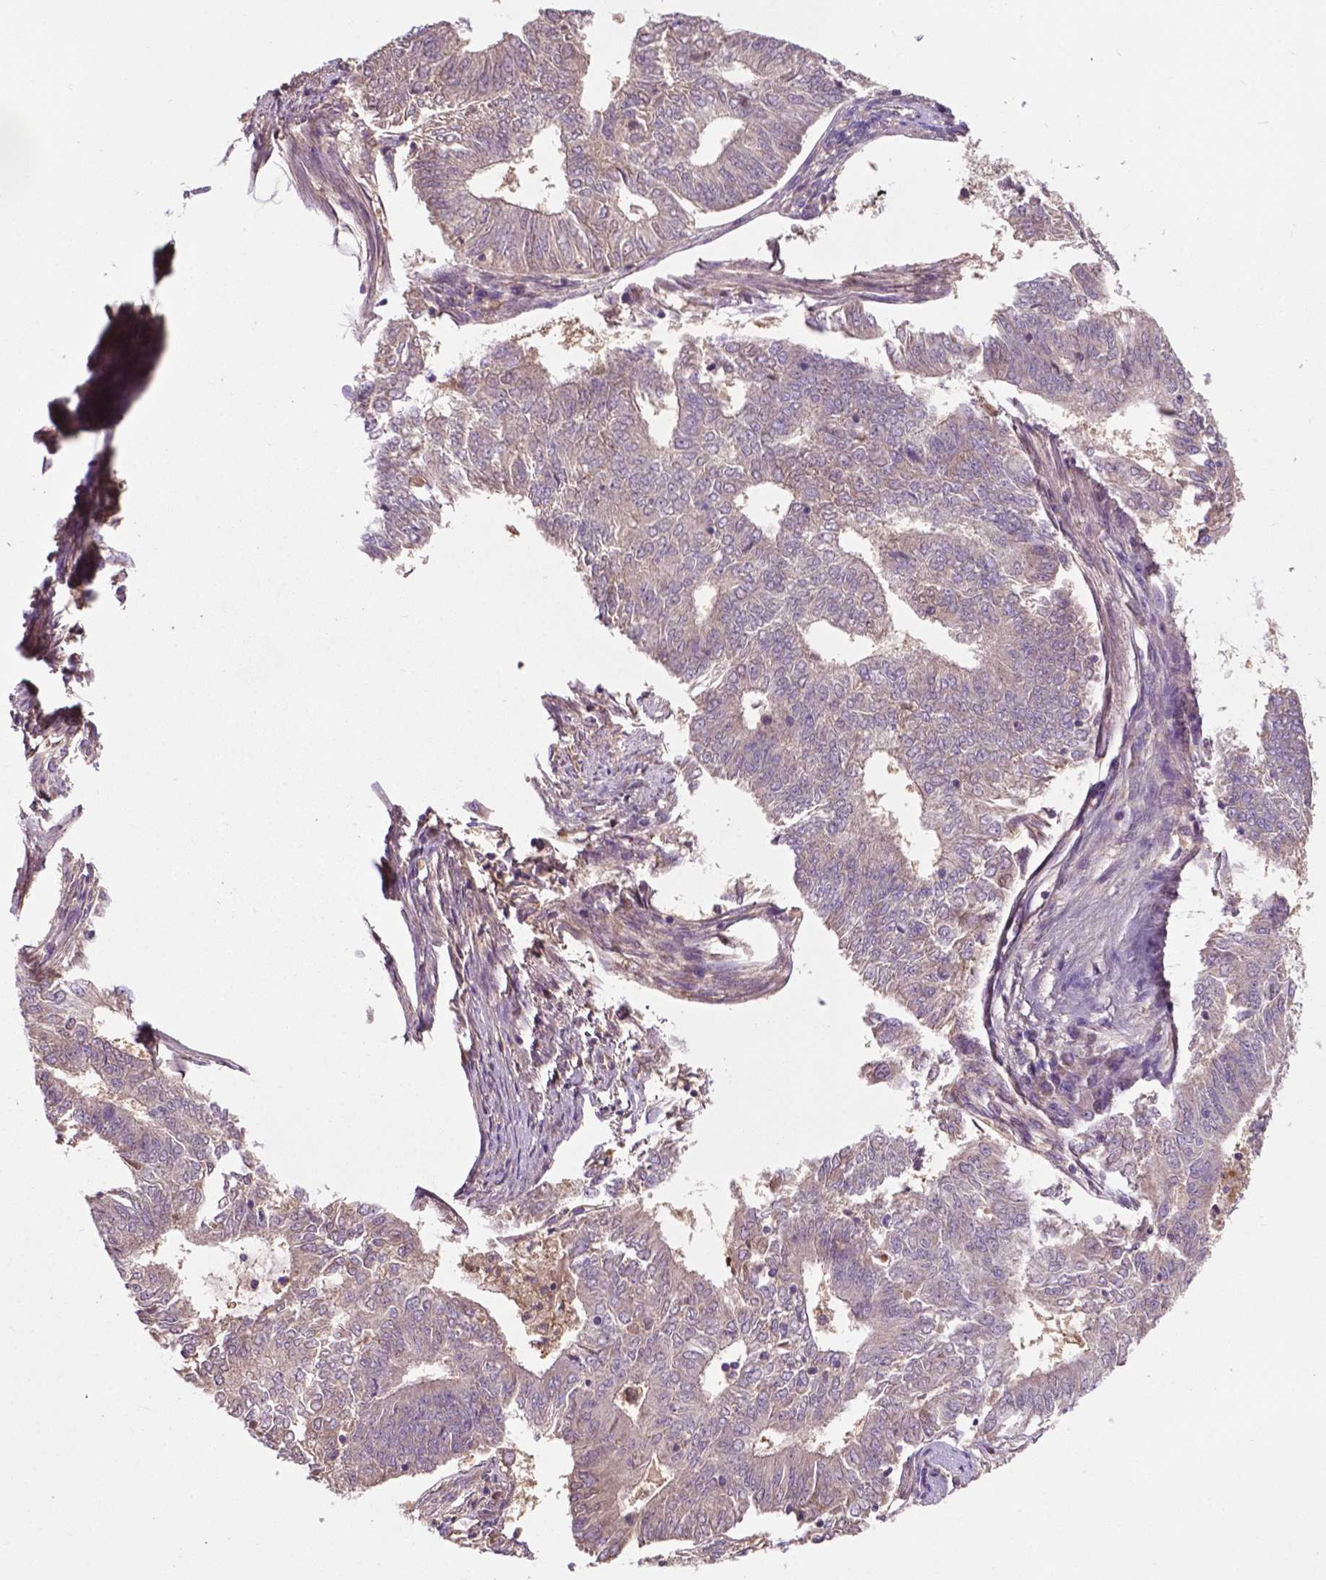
{"staining": {"intensity": "weak", "quantity": "25%-75%", "location": "cytoplasmic/membranous"}, "tissue": "endometrial cancer", "cell_type": "Tumor cells", "image_type": "cancer", "snomed": [{"axis": "morphology", "description": "Adenocarcinoma, NOS"}, {"axis": "topography", "description": "Endometrium"}], "caption": "Brown immunohistochemical staining in human endometrial adenocarcinoma reveals weak cytoplasmic/membranous expression in approximately 25%-75% of tumor cells. (Brightfield microscopy of DAB IHC at high magnification).", "gene": "GJA9", "patient": {"sex": "female", "age": 62}}